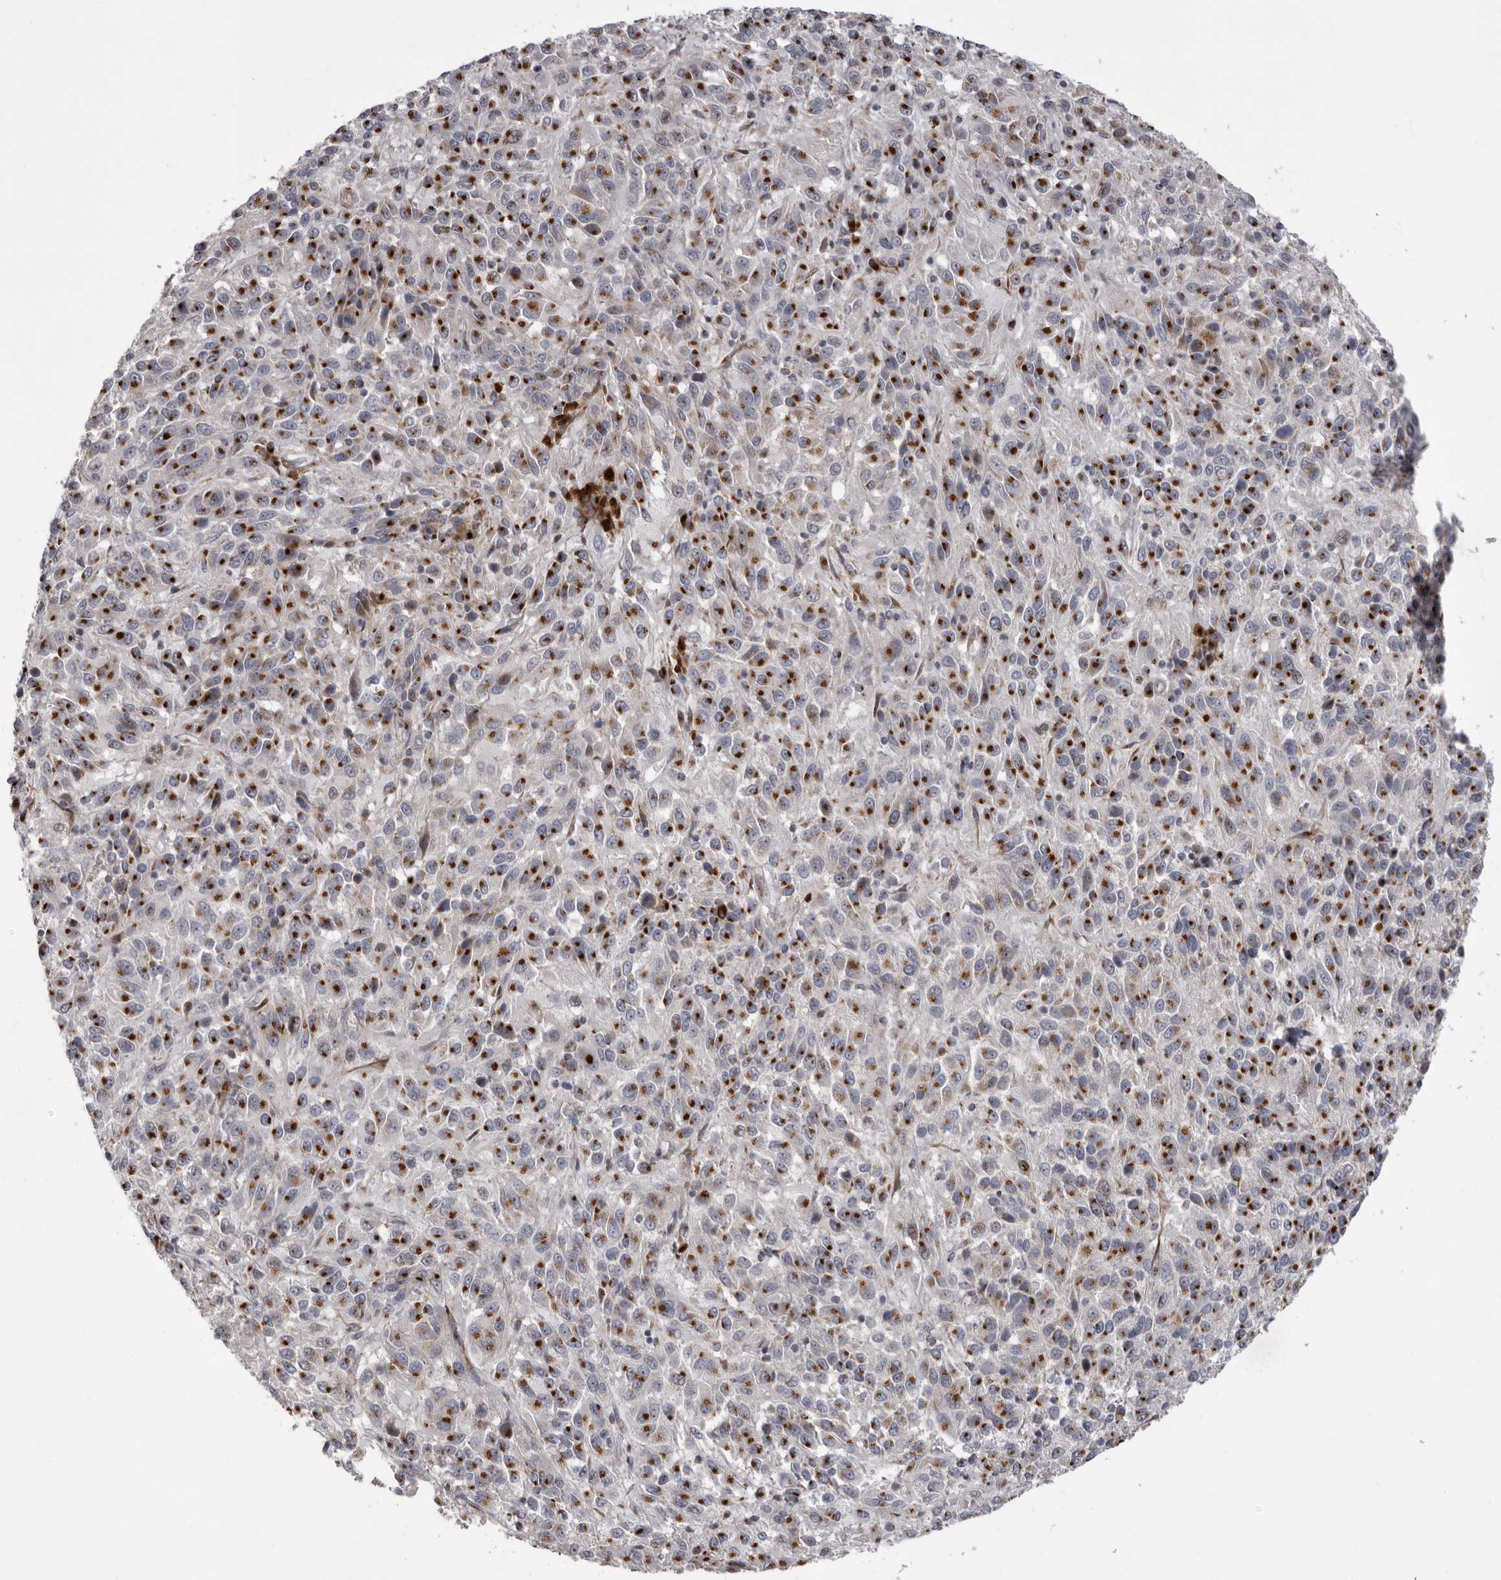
{"staining": {"intensity": "strong", "quantity": ">75%", "location": "cytoplasmic/membranous"}, "tissue": "melanoma", "cell_type": "Tumor cells", "image_type": "cancer", "snomed": [{"axis": "morphology", "description": "Malignant melanoma, Metastatic site"}, {"axis": "topography", "description": "Lung"}], "caption": "Malignant melanoma (metastatic site) stained with a protein marker shows strong staining in tumor cells.", "gene": "WDR47", "patient": {"sex": "male", "age": 64}}